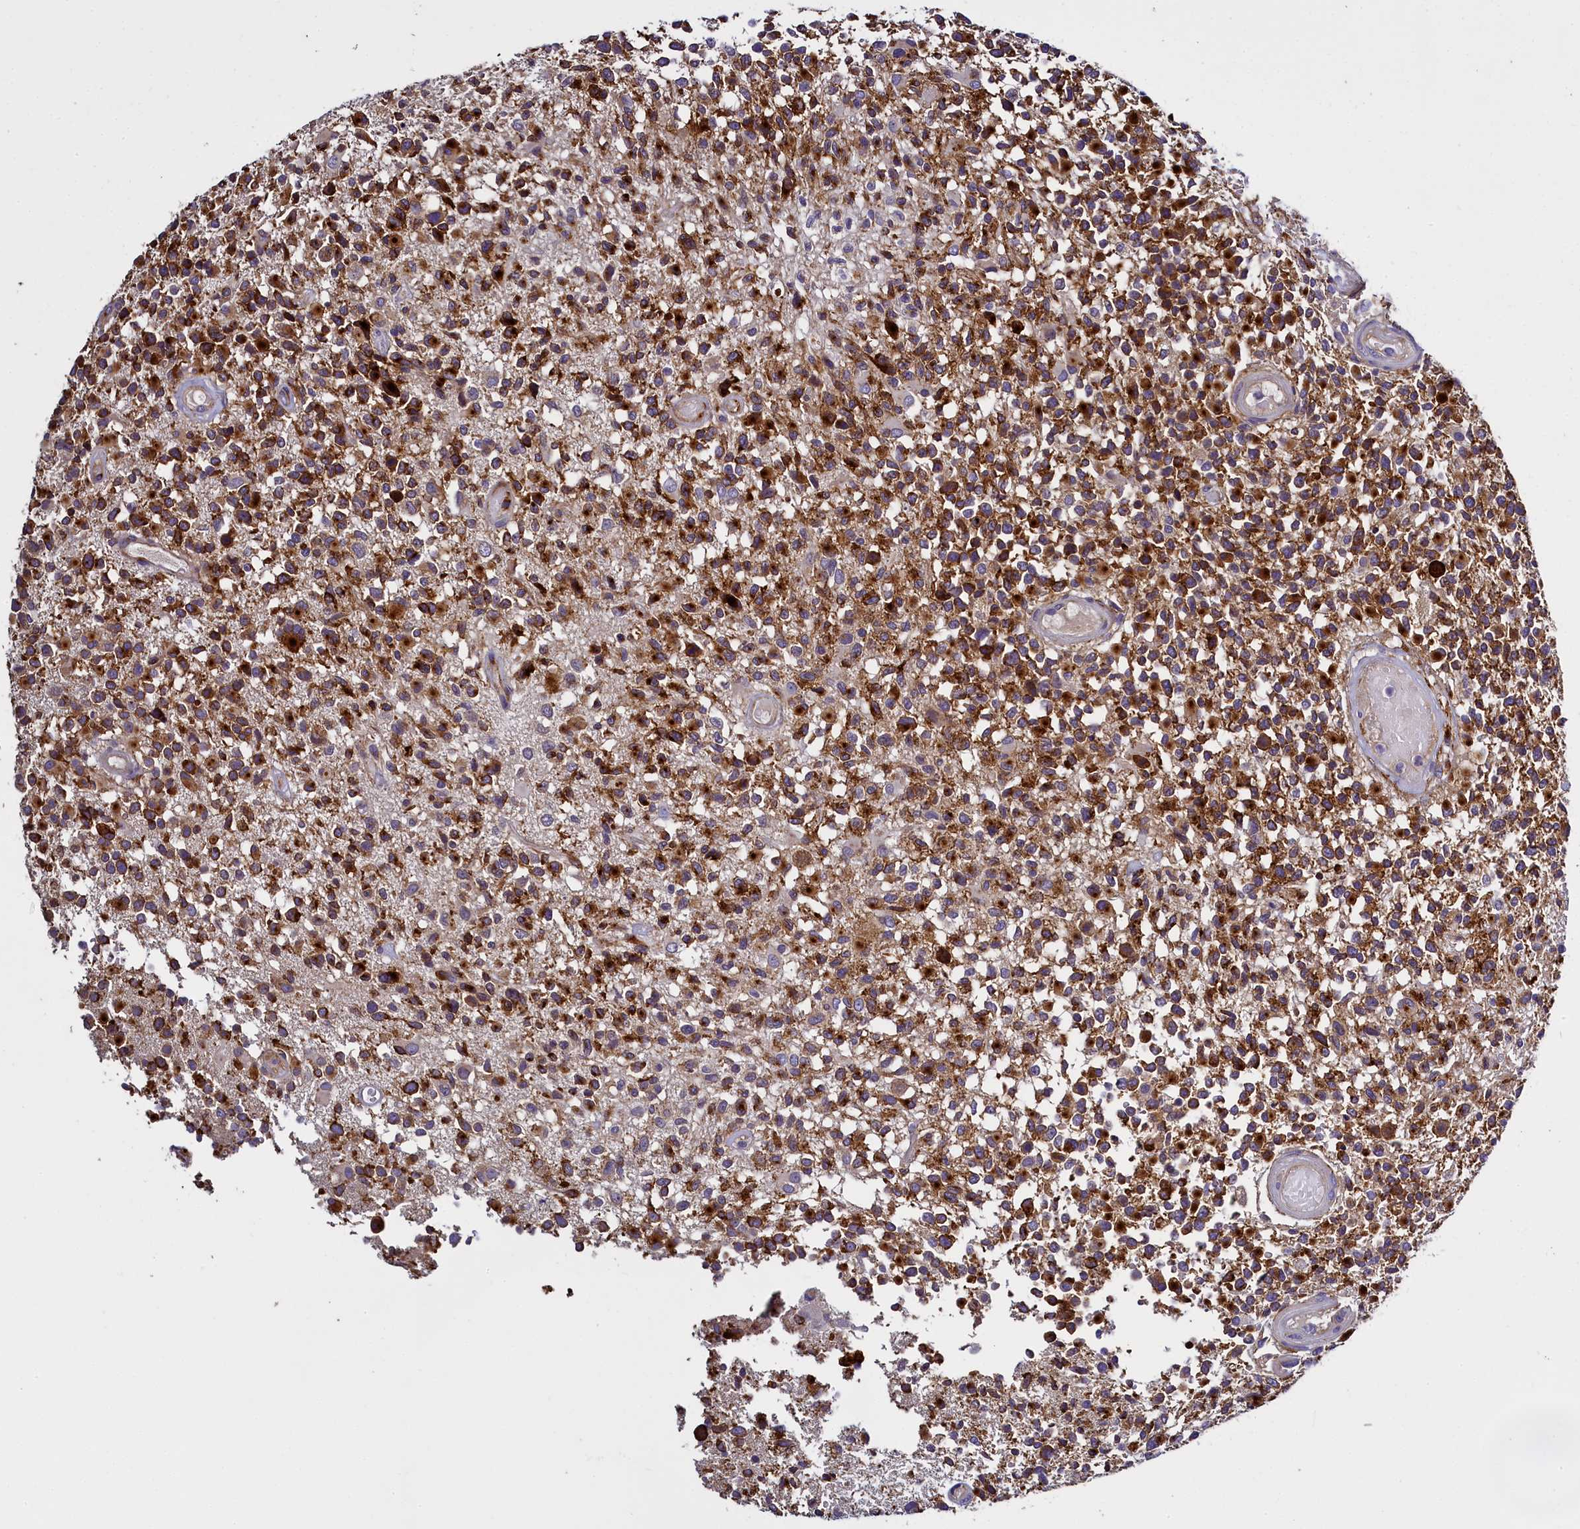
{"staining": {"intensity": "moderate", "quantity": ">75%", "location": "cytoplasmic/membranous"}, "tissue": "glioma", "cell_type": "Tumor cells", "image_type": "cancer", "snomed": [{"axis": "morphology", "description": "Glioma, malignant, High grade"}, {"axis": "morphology", "description": "Glioblastoma, NOS"}, {"axis": "topography", "description": "Brain"}], "caption": "The photomicrograph reveals immunohistochemical staining of high-grade glioma (malignant). There is moderate cytoplasmic/membranous positivity is present in approximately >75% of tumor cells.", "gene": "MRC2", "patient": {"sex": "male", "age": 60}}